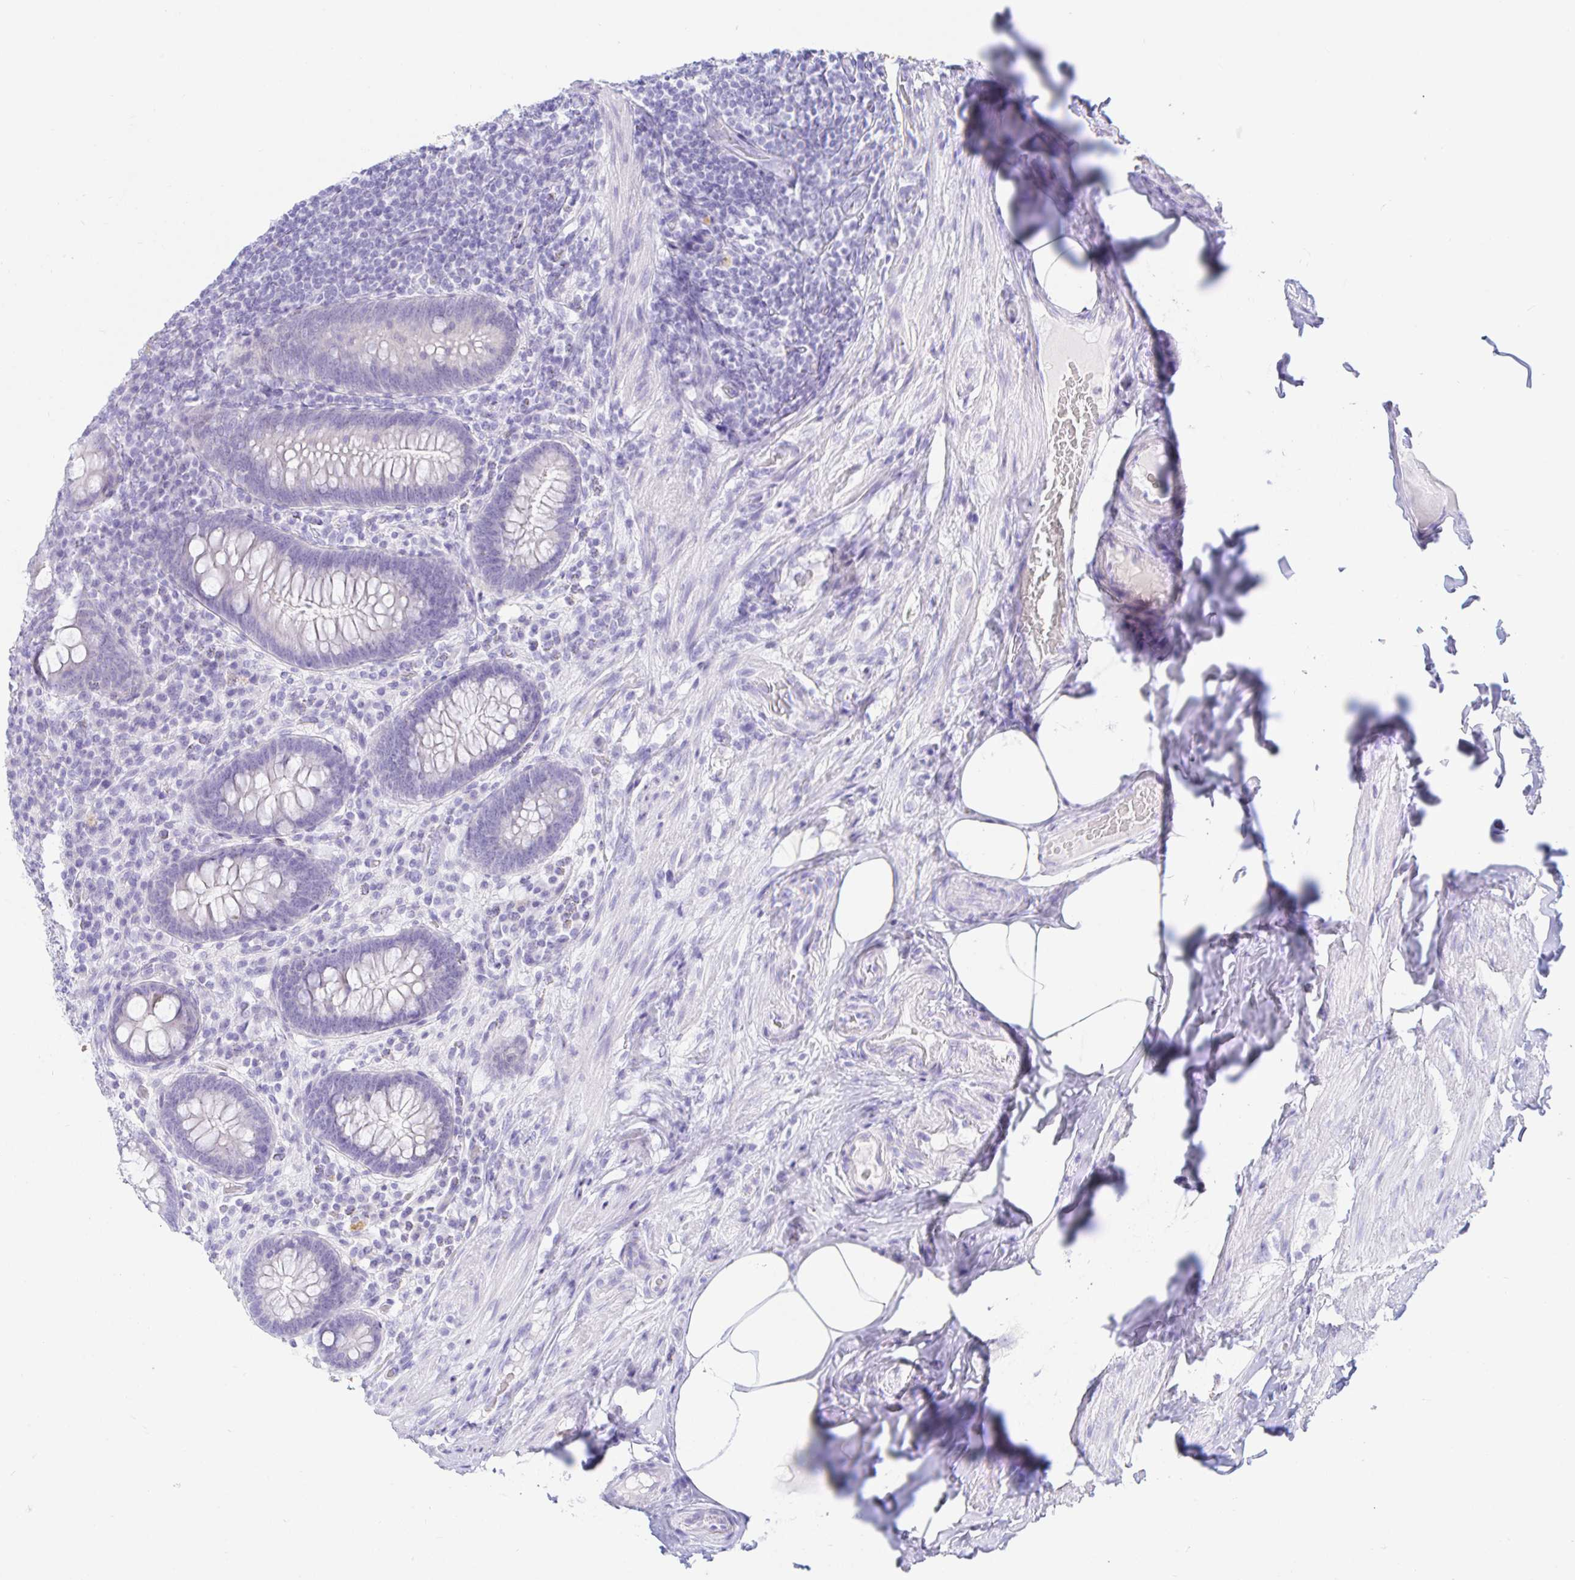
{"staining": {"intensity": "negative", "quantity": "none", "location": "none"}, "tissue": "appendix", "cell_type": "Glandular cells", "image_type": "normal", "snomed": [{"axis": "morphology", "description": "Normal tissue, NOS"}, {"axis": "topography", "description": "Appendix"}], "caption": "DAB immunohistochemical staining of unremarkable human appendix displays no significant positivity in glandular cells. (DAB (3,3'-diaminobenzidine) immunohistochemistry, high magnification).", "gene": "PAX8", "patient": {"sex": "male", "age": 71}}